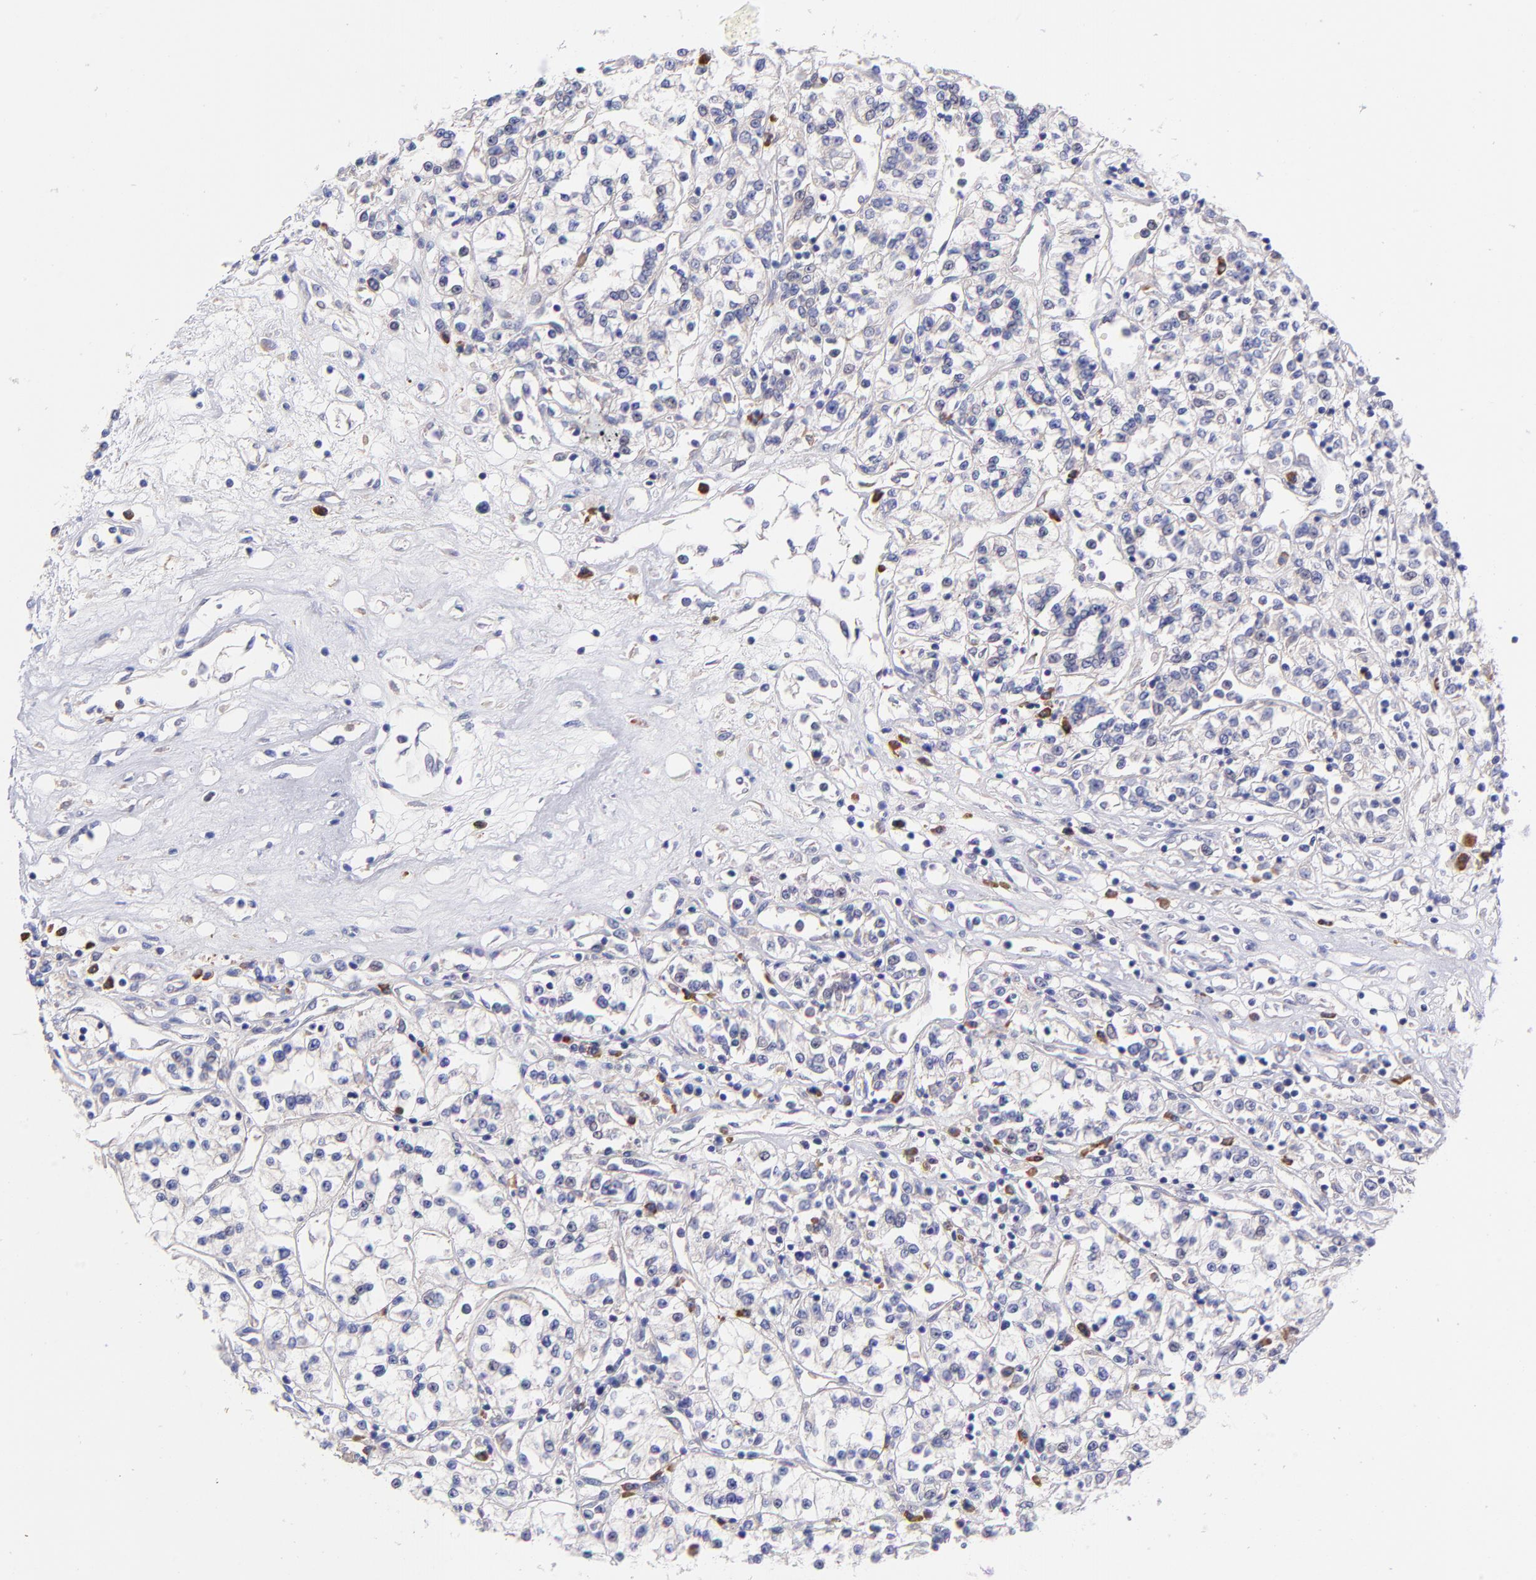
{"staining": {"intensity": "negative", "quantity": "none", "location": "none"}, "tissue": "renal cancer", "cell_type": "Tumor cells", "image_type": "cancer", "snomed": [{"axis": "morphology", "description": "Adenocarcinoma, NOS"}, {"axis": "topography", "description": "Kidney"}], "caption": "Human renal adenocarcinoma stained for a protein using immunohistochemistry displays no staining in tumor cells.", "gene": "PREX1", "patient": {"sex": "female", "age": 76}}